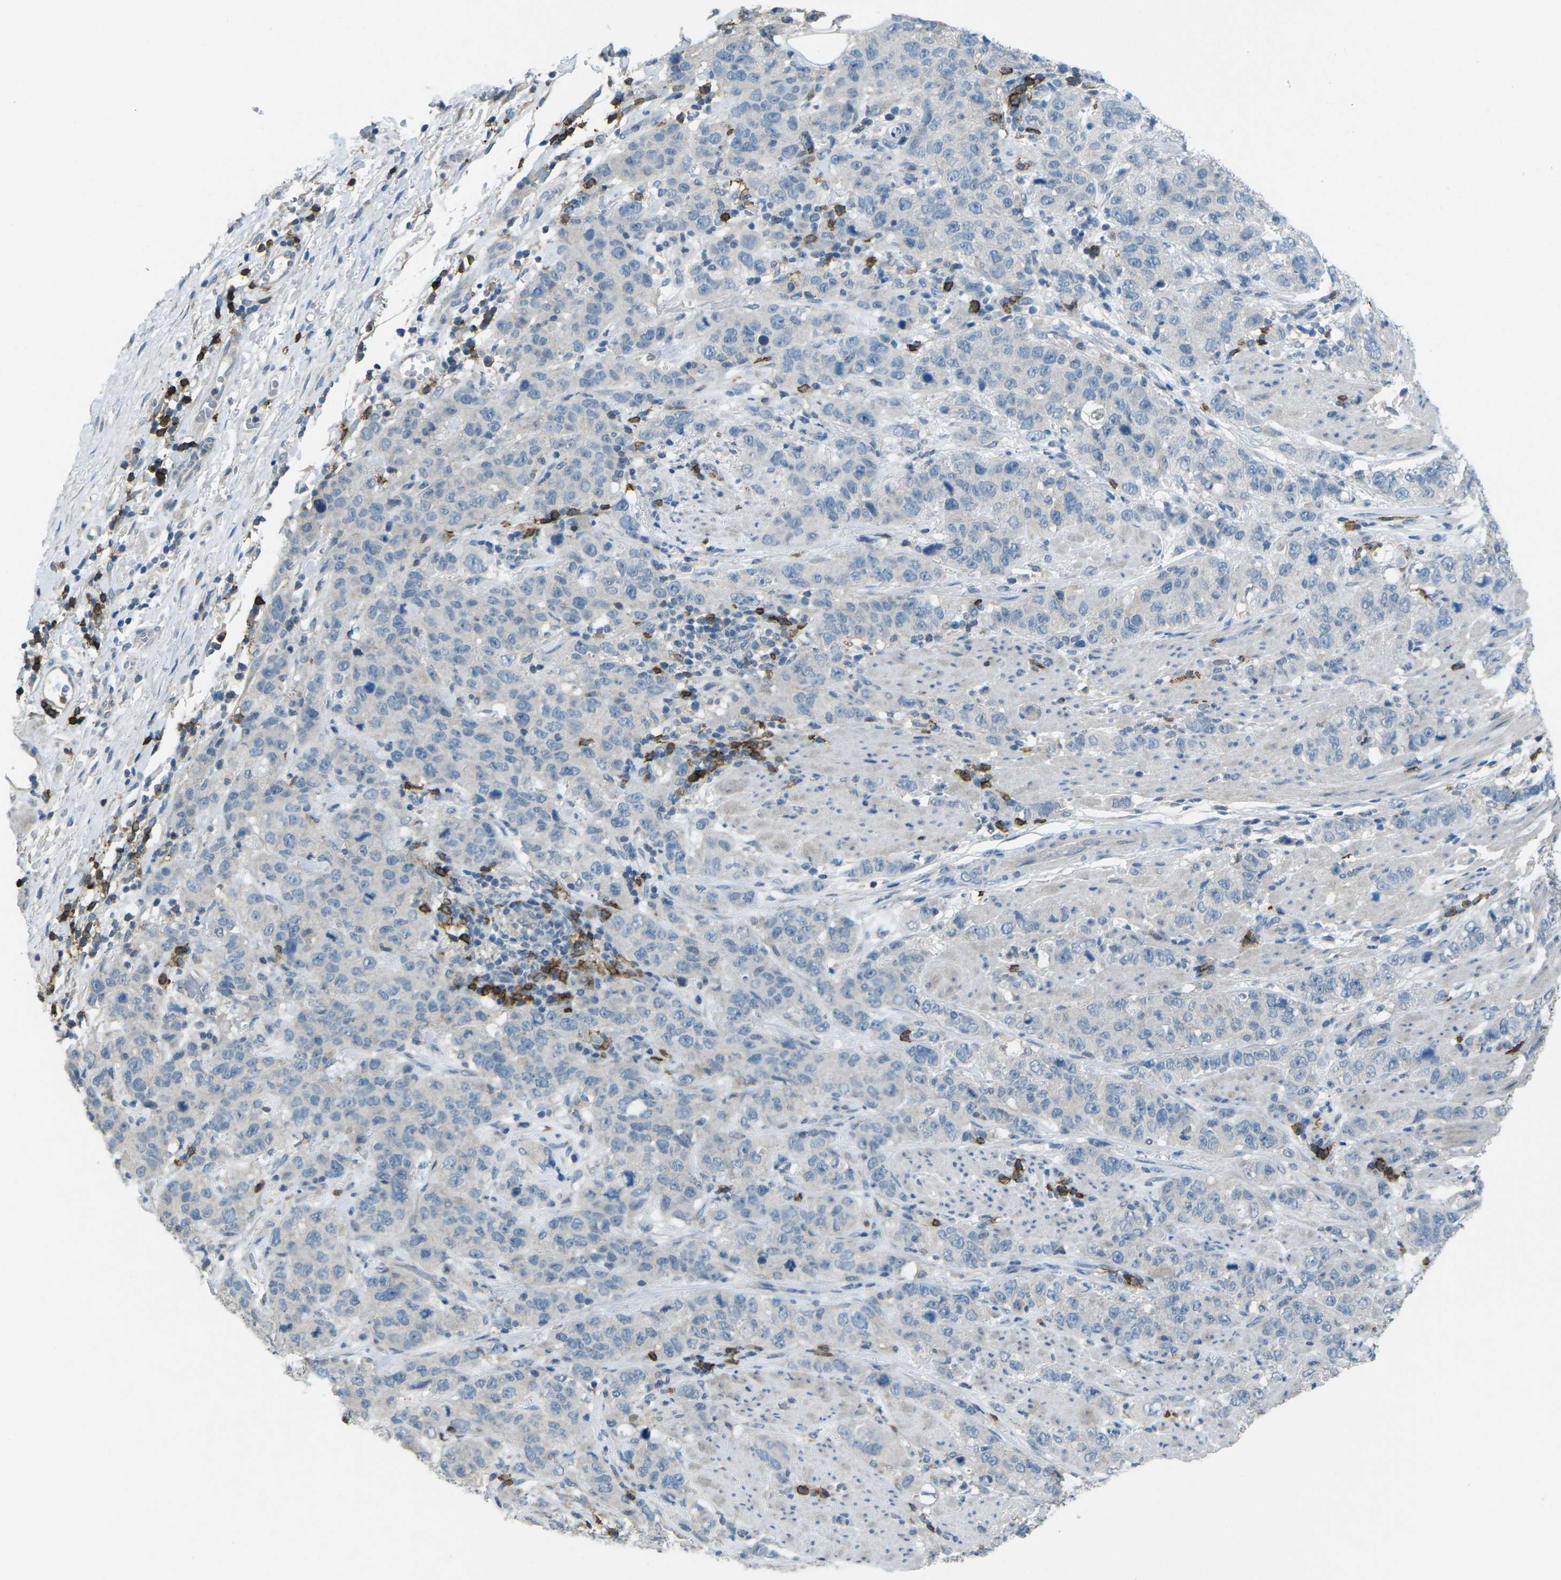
{"staining": {"intensity": "negative", "quantity": "none", "location": "none"}, "tissue": "stomach cancer", "cell_type": "Tumor cells", "image_type": "cancer", "snomed": [{"axis": "morphology", "description": "Adenocarcinoma, NOS"}, {"axis": "topography", "description": "Stomach"}], "caption": "Immunohistochemistry (IHC) of human adenocarcinoma (stomach) exhibits no staining in tumor cells.", "gene": "CD19", "patient": {"sex": "male", "age": 48}}